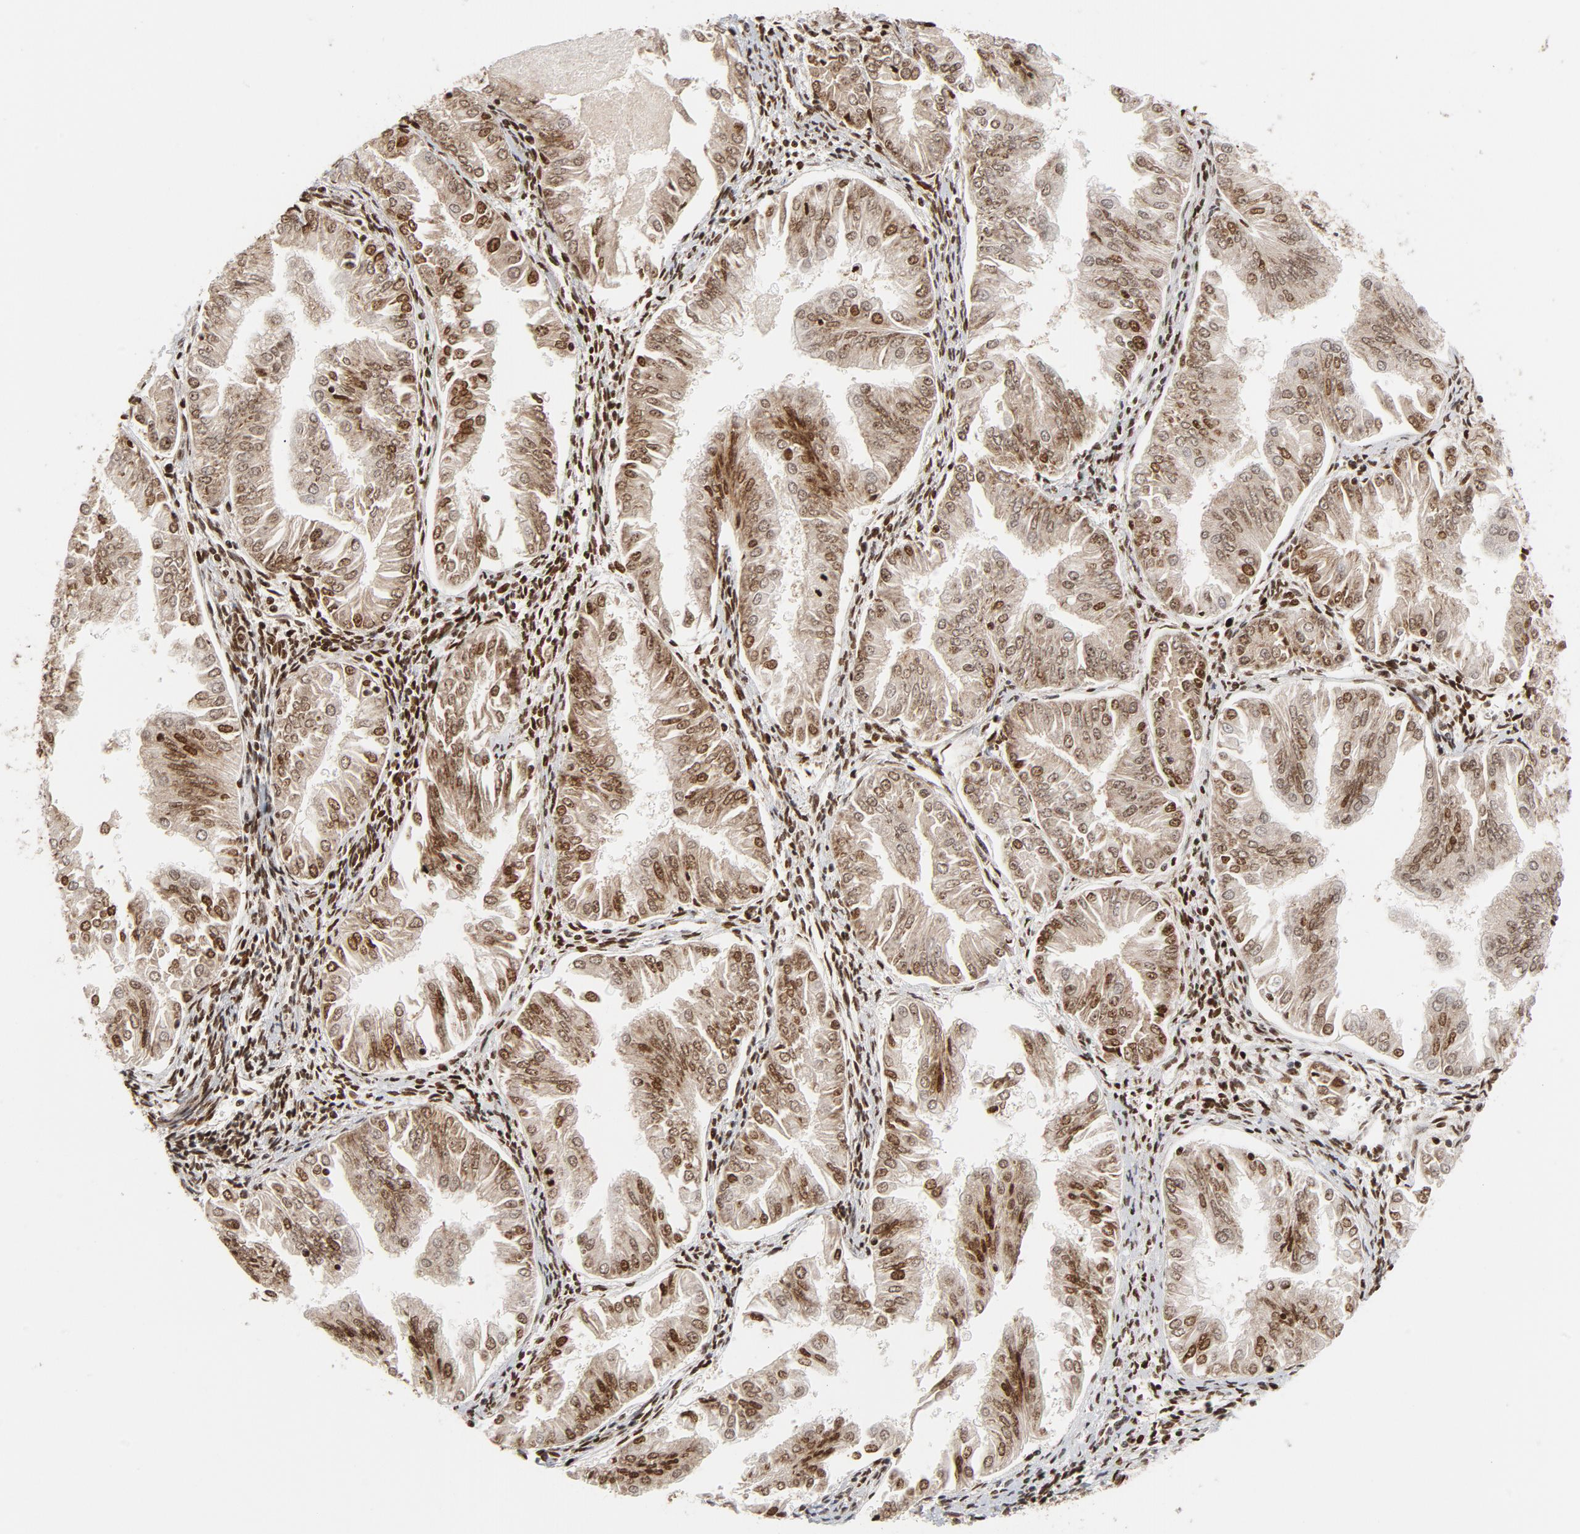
{"staining": {"intensity": "moderate", "quantity": ">75%", "location": "cytoplasmic/membranous,nuclear"}, "tissue": "endometrial cancer", "cell_type": "Tumor cells", "image_type": "cancer", "snomed": [{"axis": "morphology", "description": "Adenocarcinoma, NOS"}, {"axis": "topography", "description": "Endometrium"}], "caption": "Brown immunohistochemical staining in adenocarcinoma (endometrial) reveals moderate cytoplasmic/membranous and nuclear positivity in about >75% of tumor cells.", "gene": "CYCS", "patient": {"sex": "female", "age": 53}}